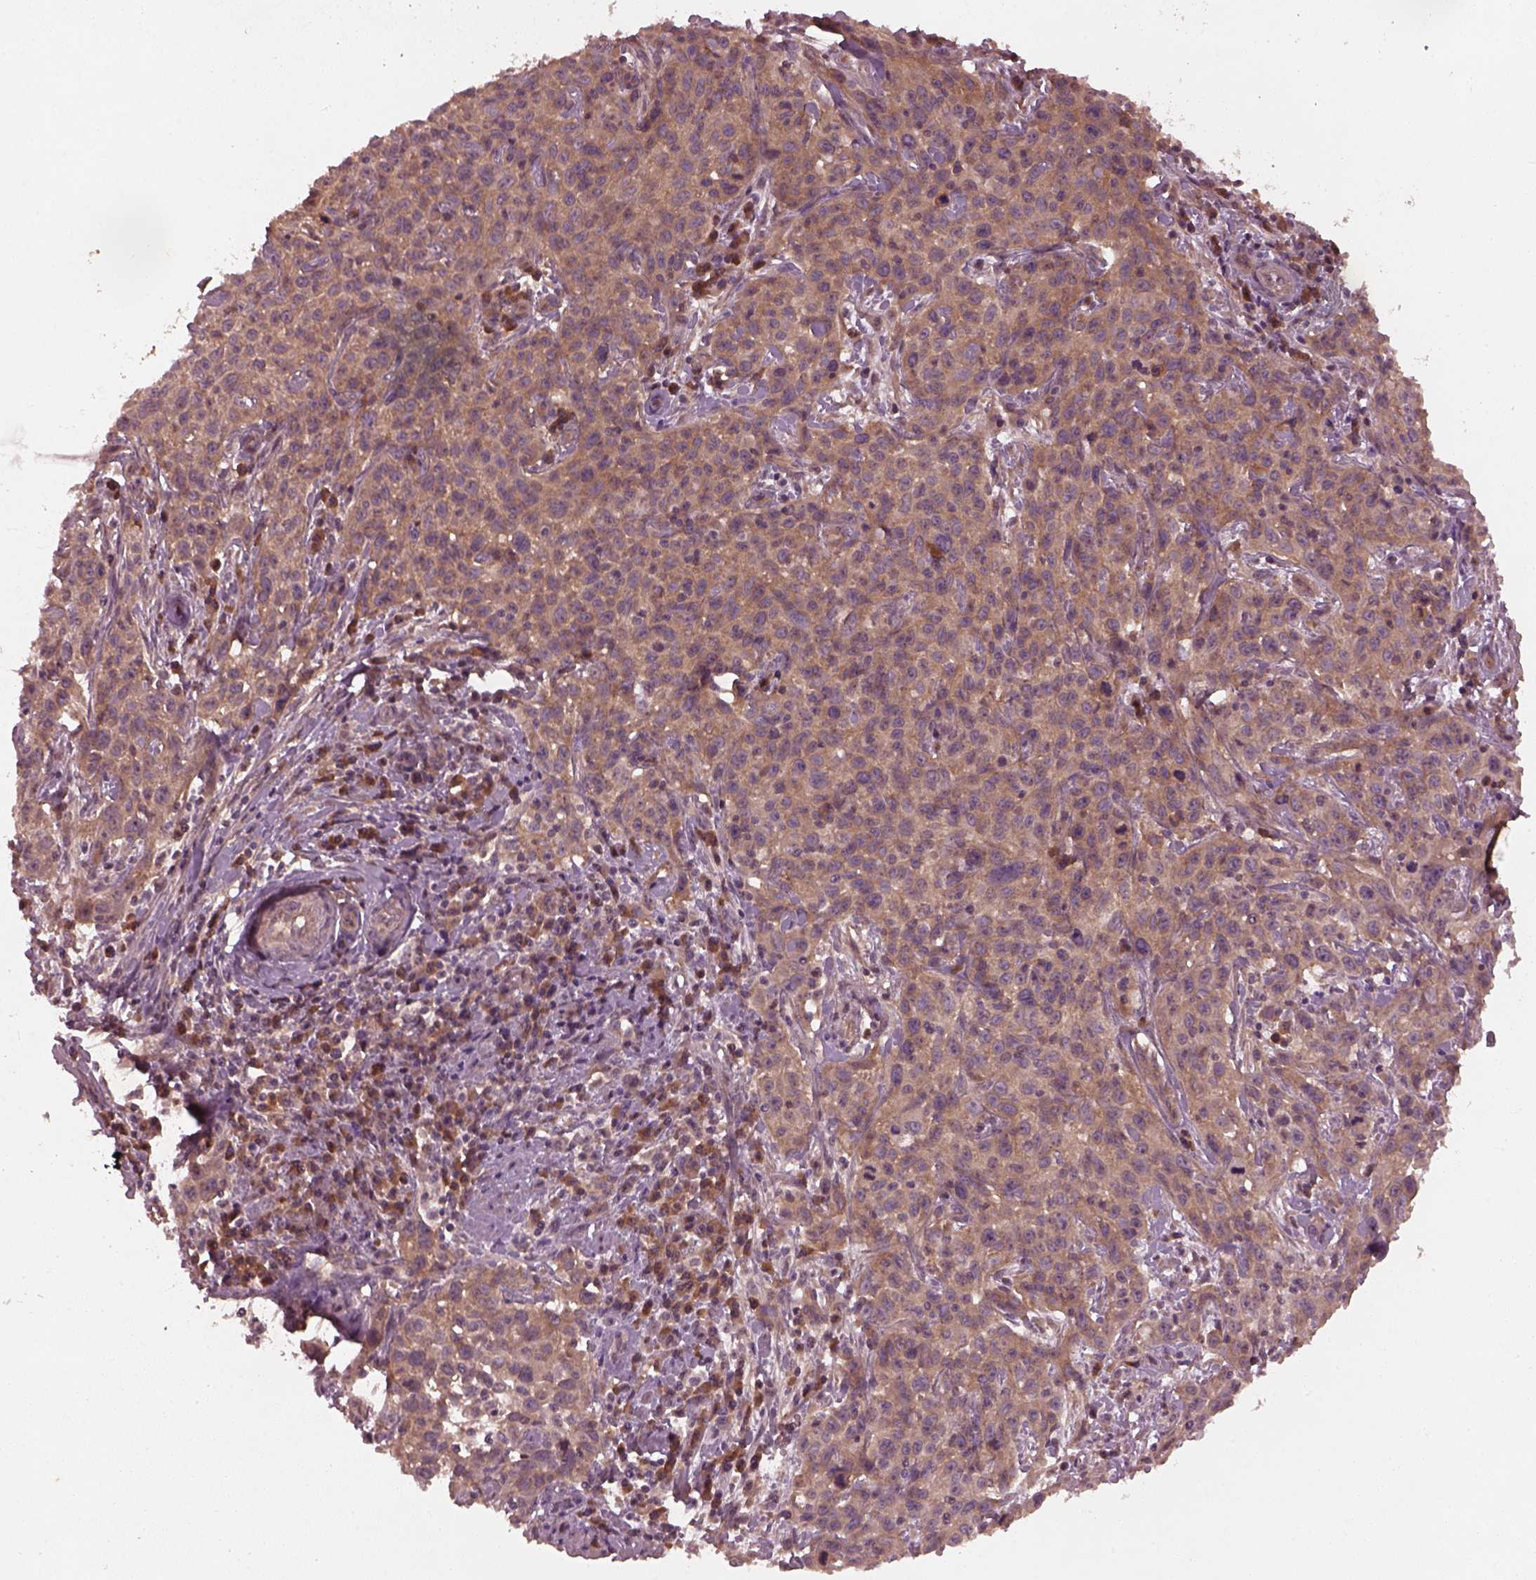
{"staining": {"intensity": "moderate", "quantity": ">75%", "location": "cytoplasmic/membranous"}, "tissue": "cervical cancer", "cell_type": "Tumor cells", "image_type": "cancer", "snomed": [{"axis": "morphology", "description": "Squamous cell carcinoma, NOS"}, {"axis": "topography", "description": "Cervix"}], "caption": "The immunohistochemical stain shows moderate cytoplasmic/membranous positivity in tumor cells of squamous cell carcinoma (cervical) tissue. (DAB IHC, brown staining for protein, blue staining for nuclei).", "gene": "FAM234A", "patient": {"sex": "female", "age": 38}}